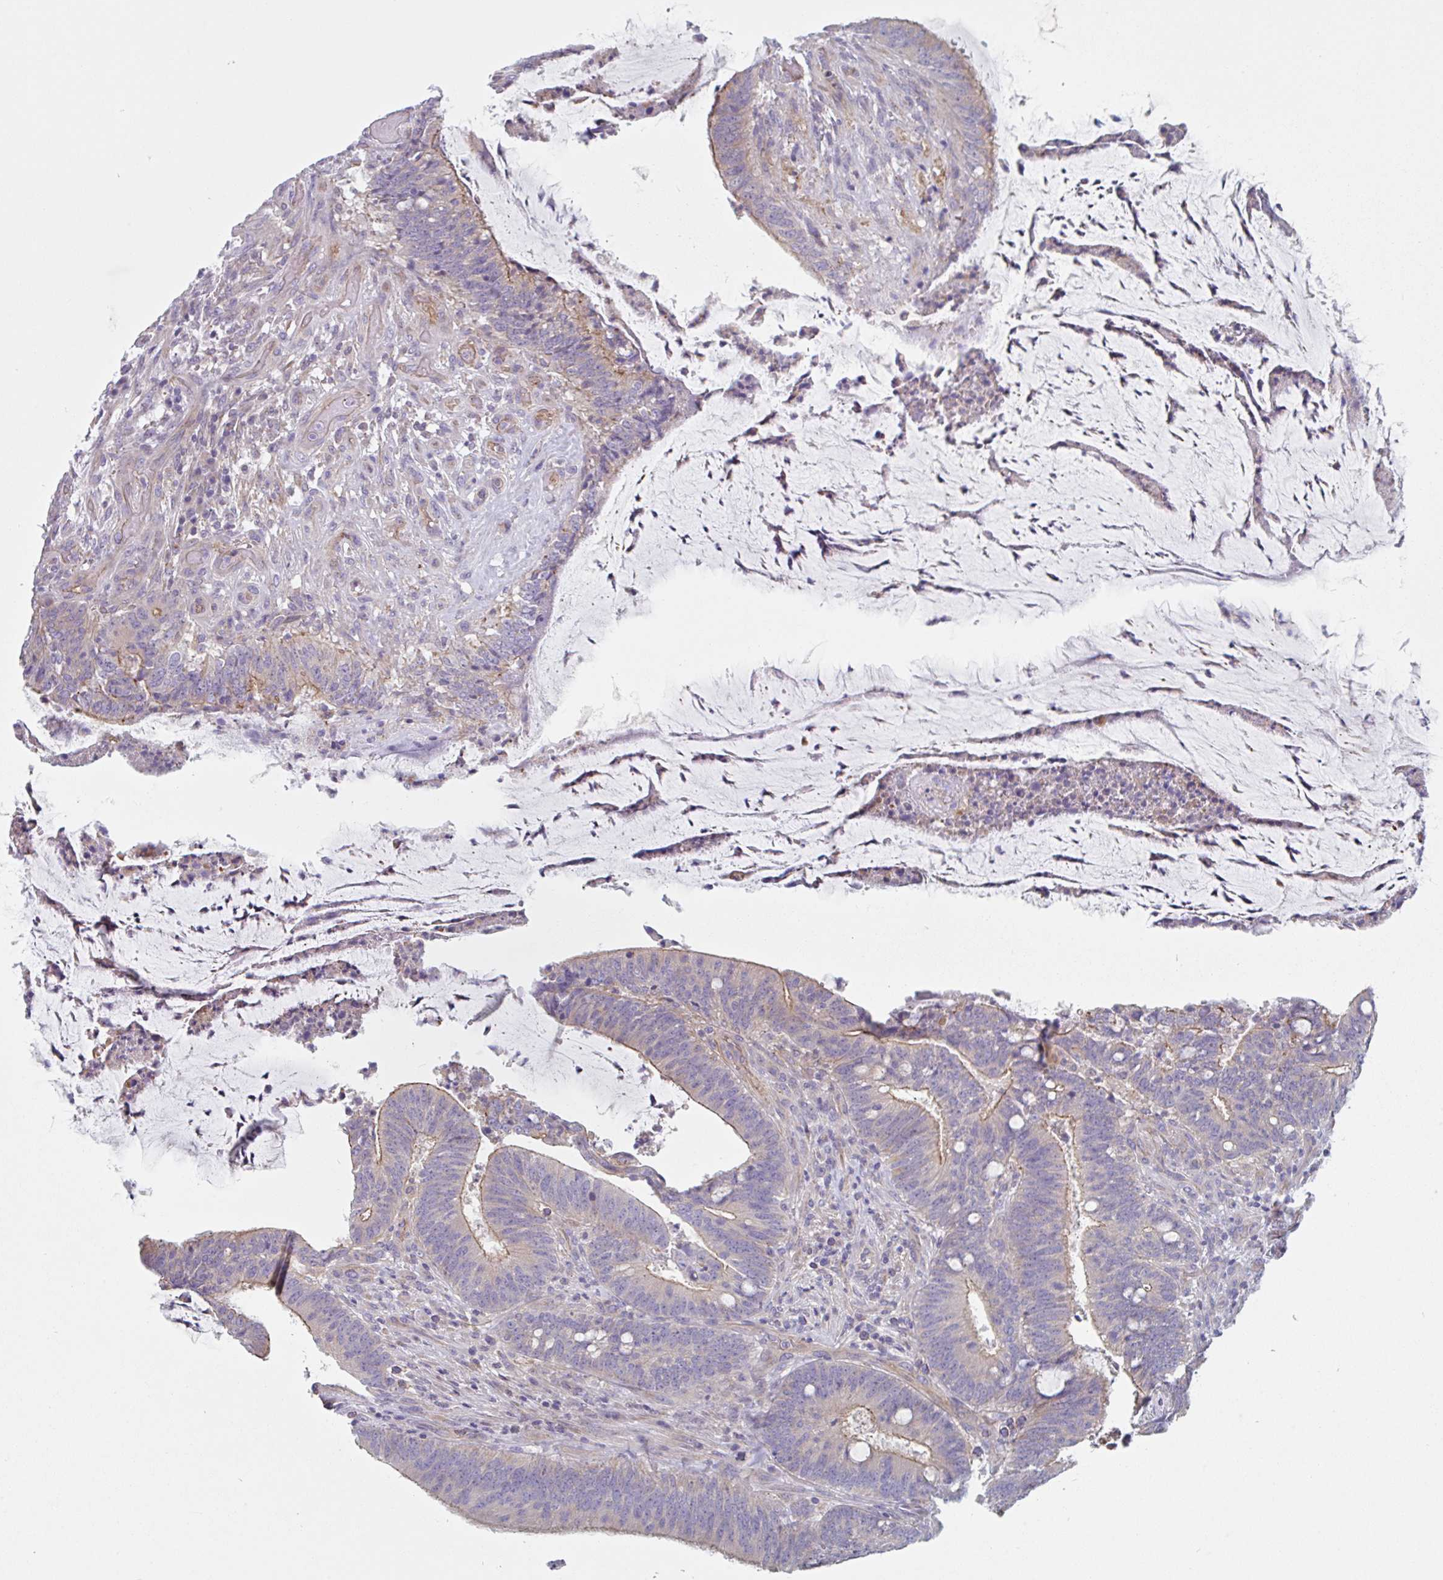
{"staining": {"intensity": "weak", "quantity": "25%-75%", "location": "cytoplasmic/membranous"}, "tissue": "colorectal cancer", "cell_type": "Tumor cells", "image_type": "cancer", "snomed": [{"axis": "morphology", "description": "Adenocarcinoma, NOS"}, {"axis": "topography", "description": "Colon"}], "caption": "Tumor cells demonstrate weak cytoplasmic/membranous positivity in about 25%-75% of cells in colorectal adenocarcinoma.", "gene": "LENG9", "patient": {"sex": "female", "age": 43}}